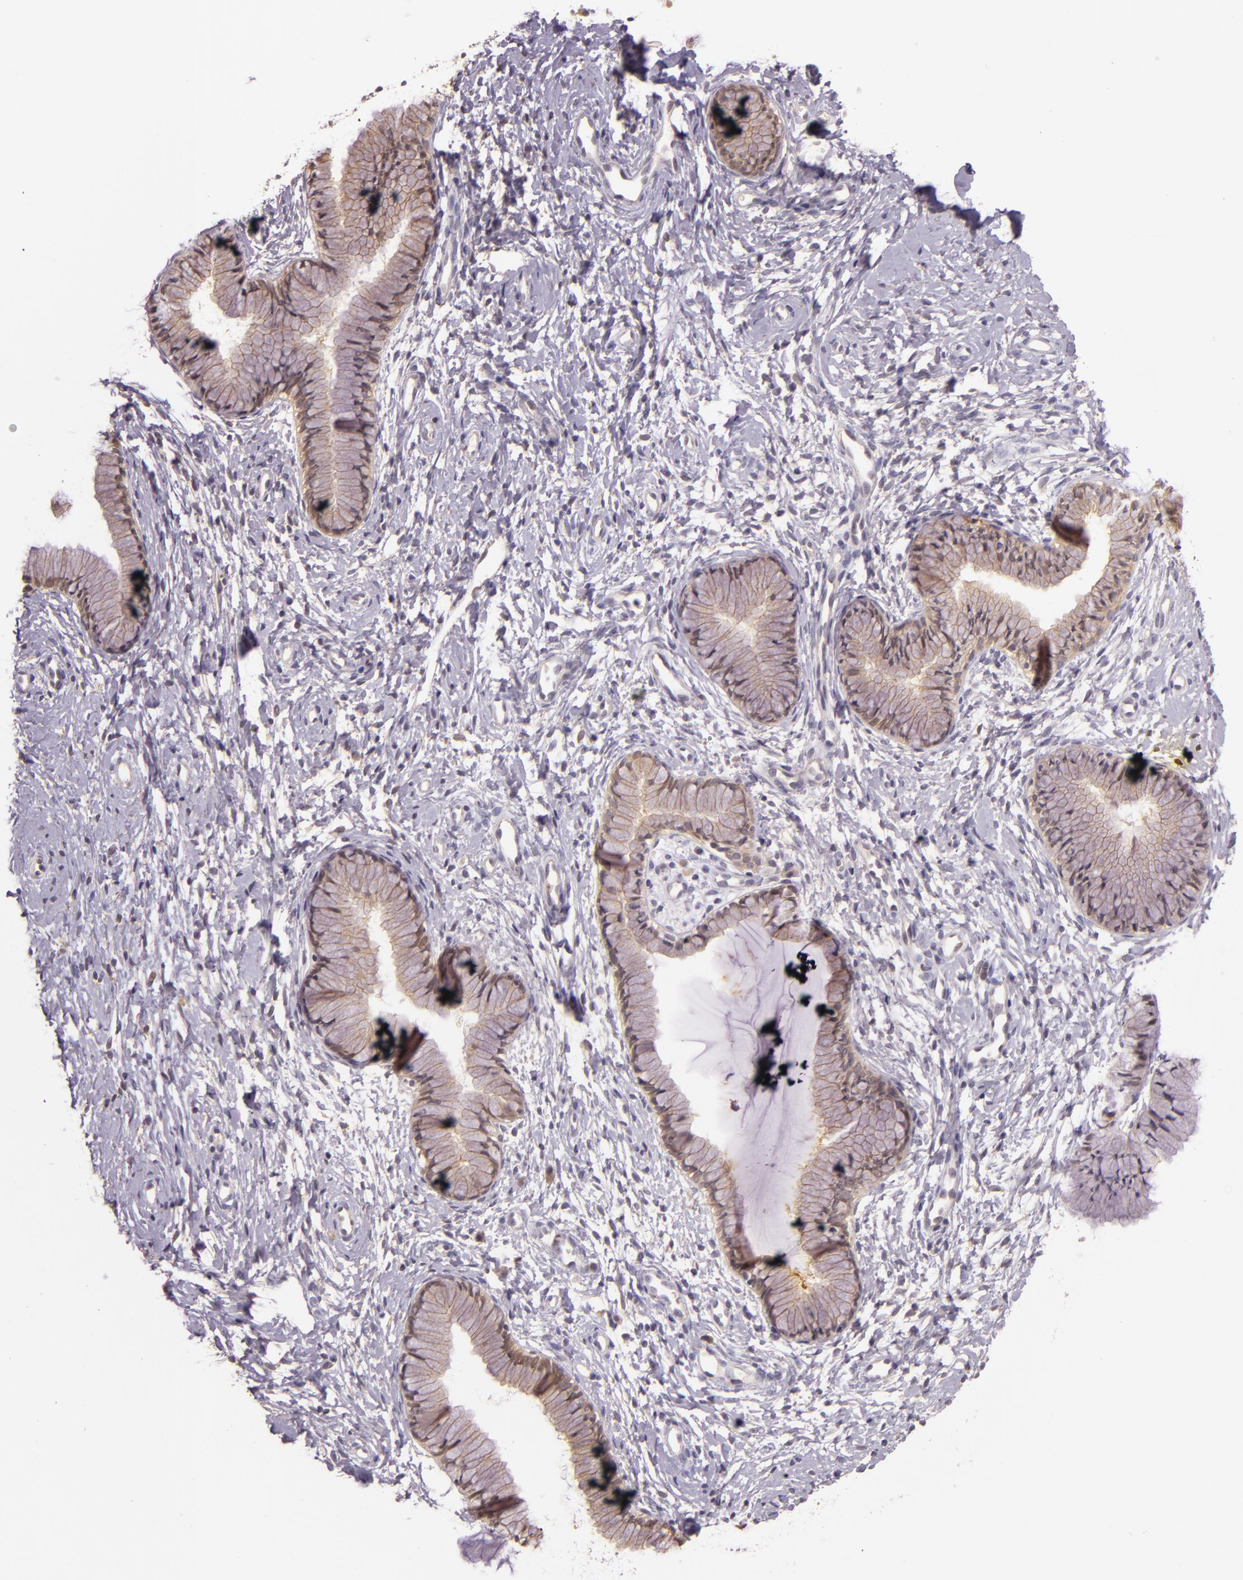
{"staining": {"intensity": "moderate", "quantity": ">75%", "location": "cytoplasmic/membranous"}, "tissue": "cervix", "cell_type": "Glandular cells", "image_type": "normal", "snomed": [{"axis": "morphology", "description": "Normal tissue, NOS"}, {"axis": "topography", "description": "Cervix"}], "caption": "Protein staining exhibits moderate cytoplasmic/membranous staining in about >75% of glandular cells in unremarkable cervix.", "gene": "ARMH4", "patient": {"sex": "female", "age": 46}}